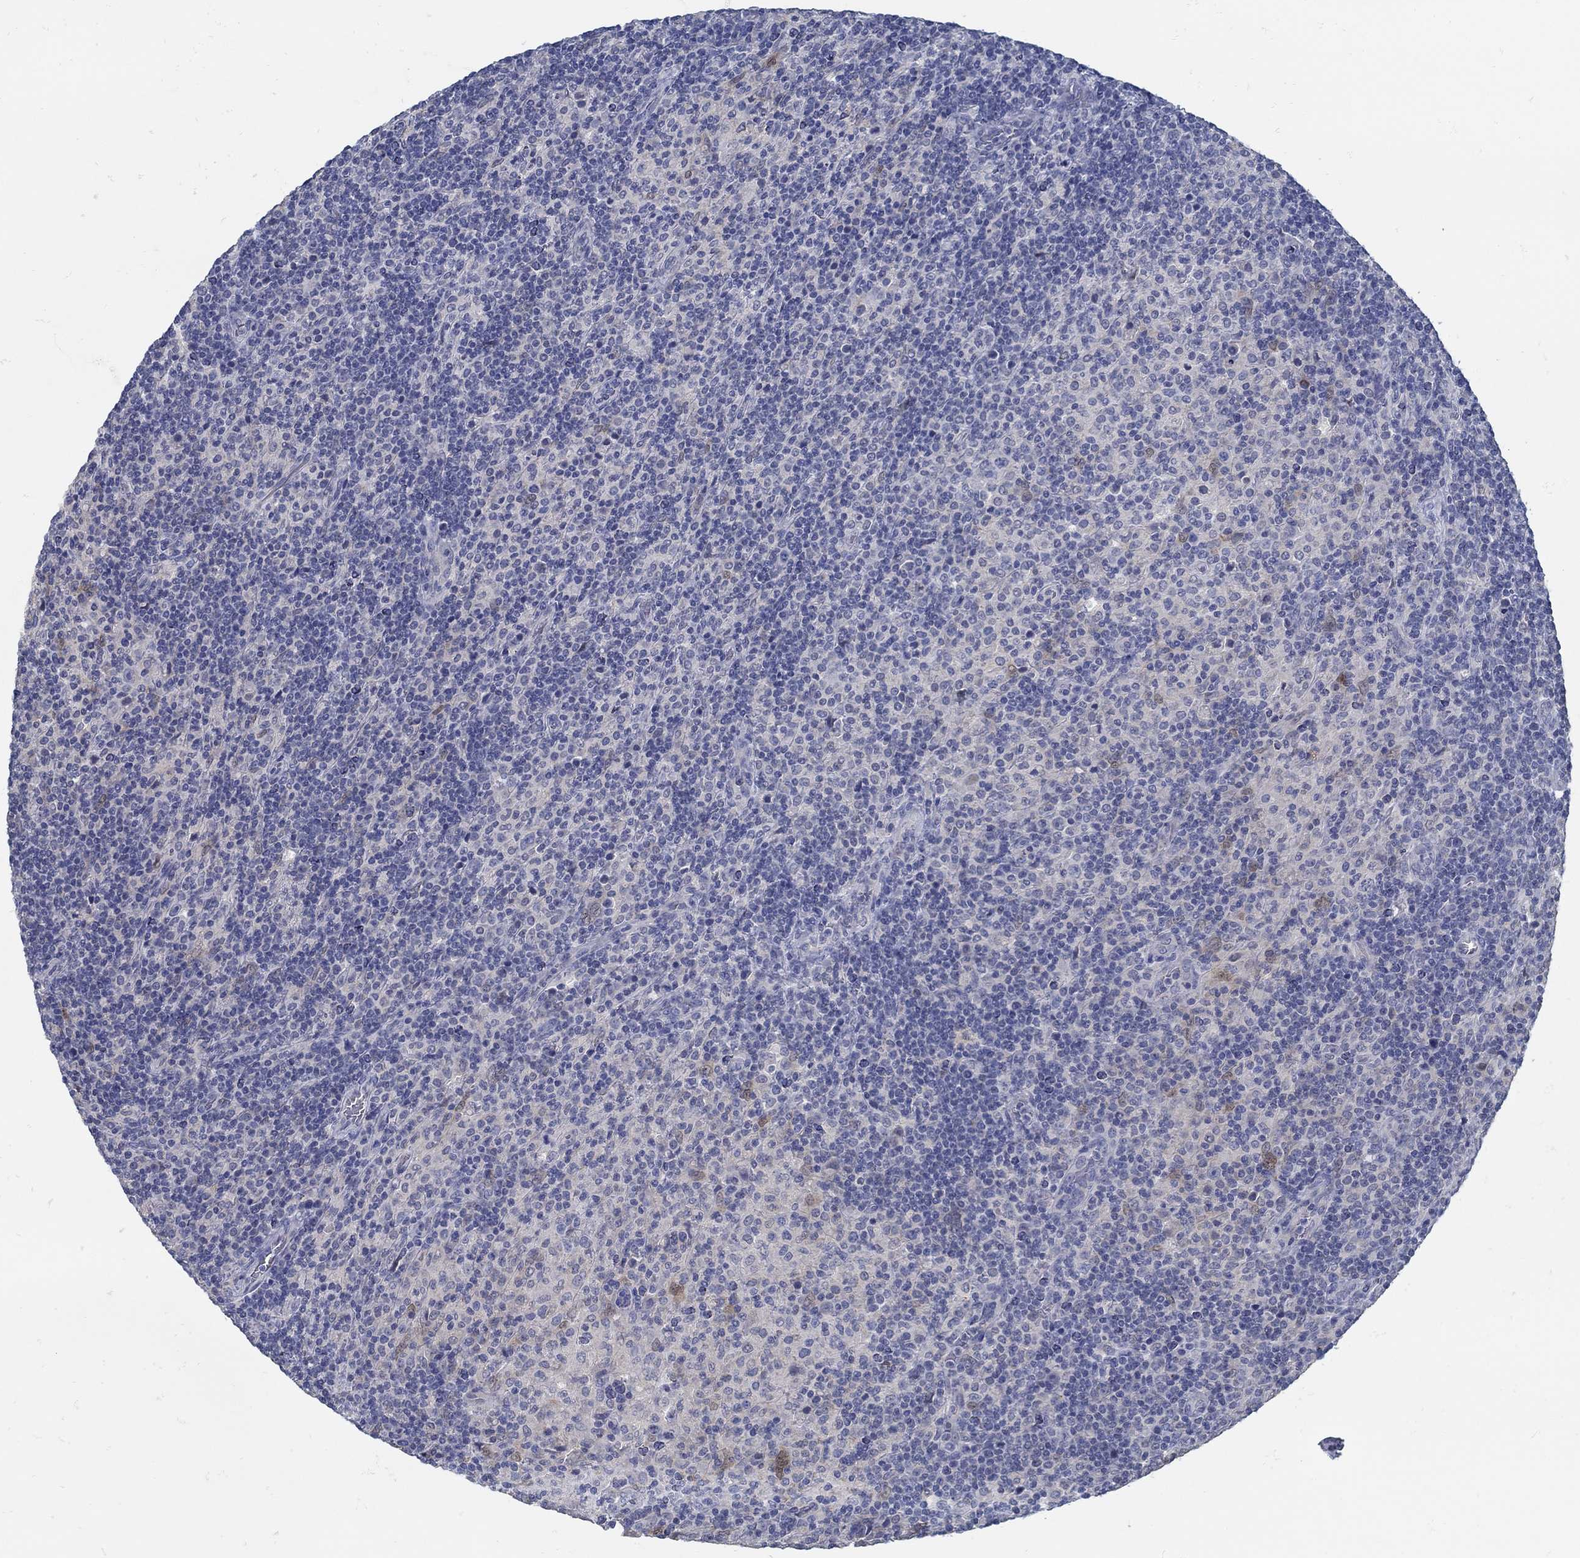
{"staining": {"intensity": "negative", "quantity": "none", "location": "none"}, "tissue": "lymphoma", "cell_type": "Tumor cells", "image_type": "cancer", "snomed": [{"axis": "morphology", "description": "Hodgkin's disease, NOS"}, {"axis": "topography", "description": "Lymph node"}], "caption": "Histopathology image shows no significant protein positivity in tumor cells of Hodgkin's disease. The staining is performed using DAB (3,3'-diaminobenzidine) brown chromogen with nuclei counter-stained in using hematoxylin.", "gene": "ZFAND4", "patient": {"sex": "male", "age": 70}}